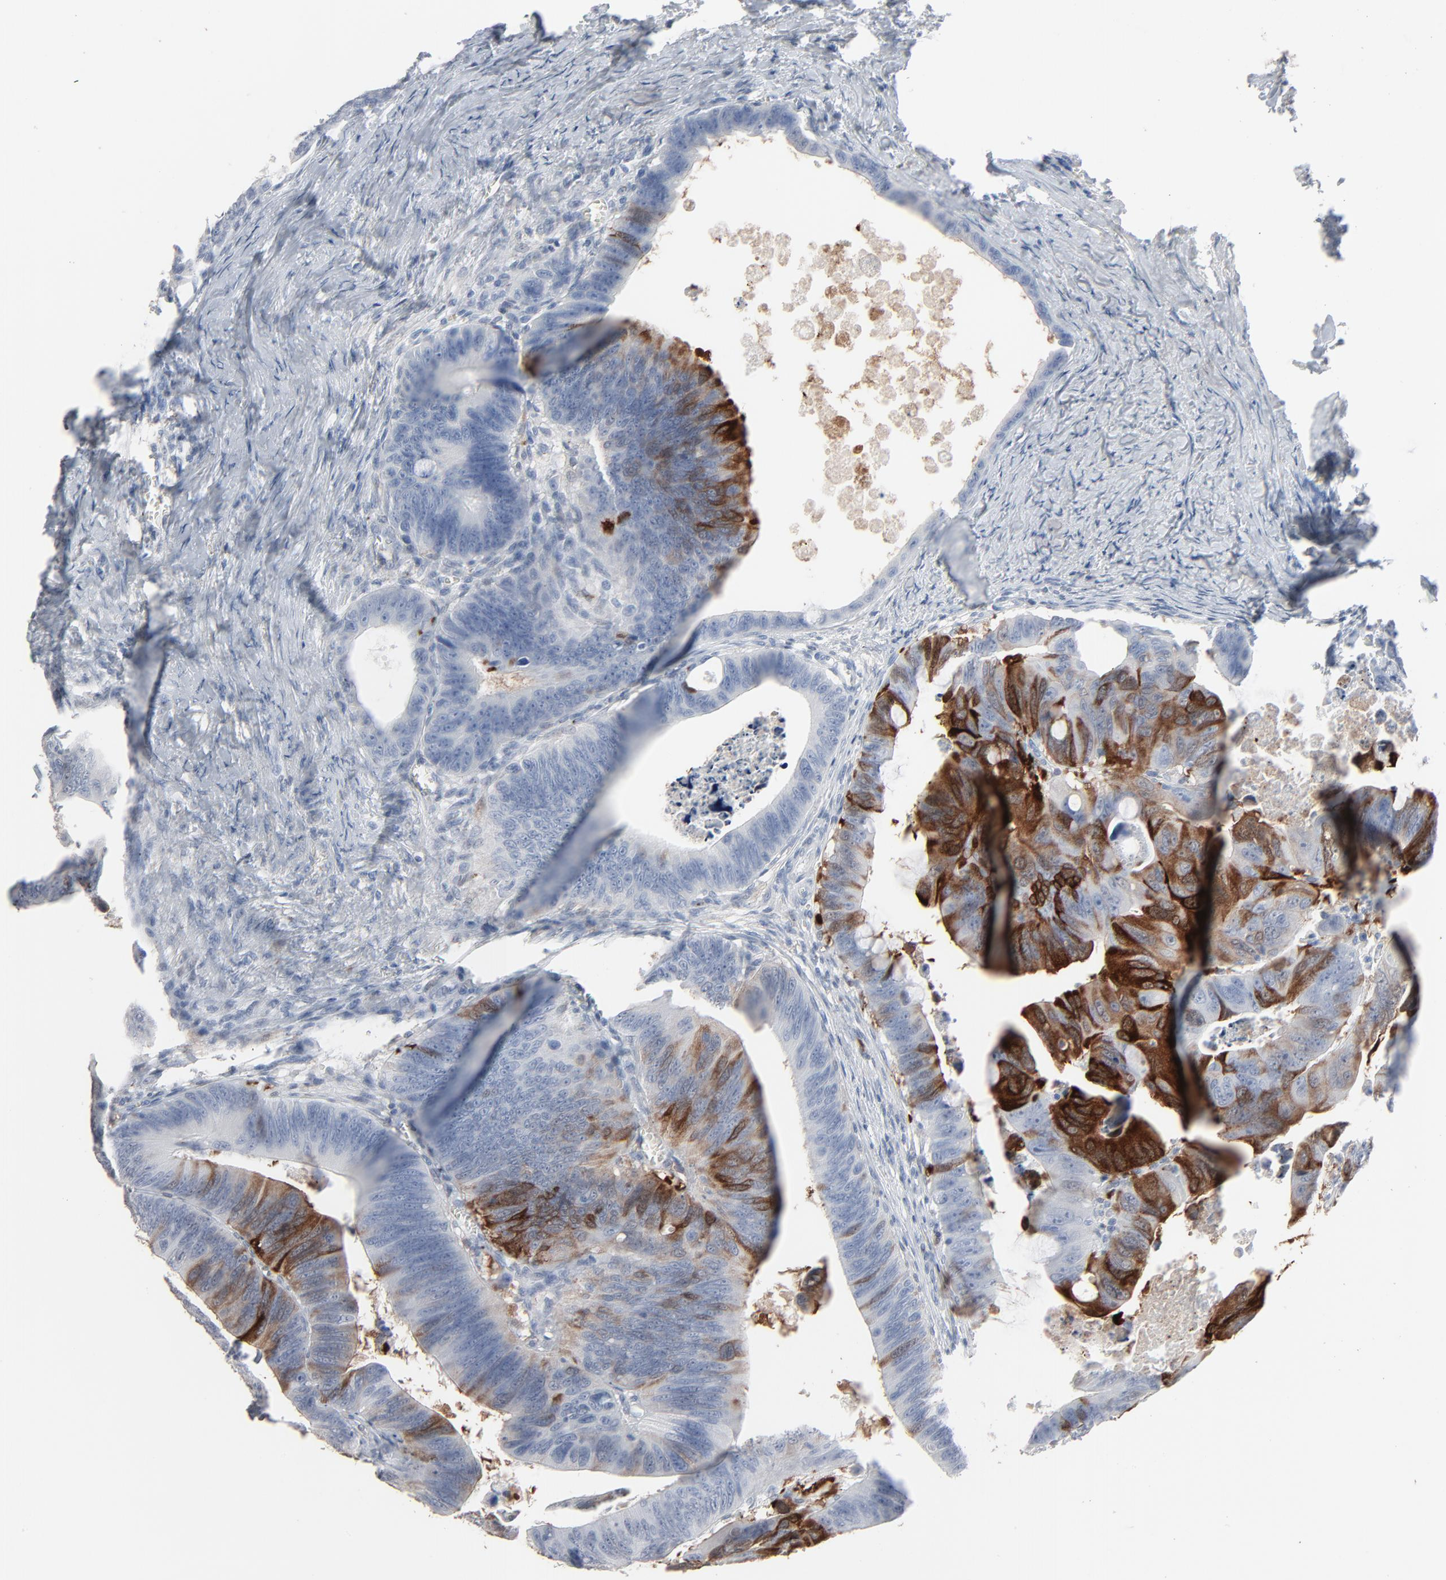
{"staining": {"intensity": "moderate", "quantity": "25%-75%", "location": "cytoplasmic/membranous"}, "tissue": "colorectal cancer", "cell_type": "Tumor cells", "image_type": "cancer", "snomed": [{"axis": "morphology", "description": "Adenocarcinoma, NOS"}, {"axis": "topography", "description": "Colon"}], "caption": "A brown stain shows moderate cytoplasmic/membranous positivity of a protein in human adenocarcinoma (colorectal) tumor cells.", "gene": "PHGDH", "patient": {"sex": "female", "age": 55}}